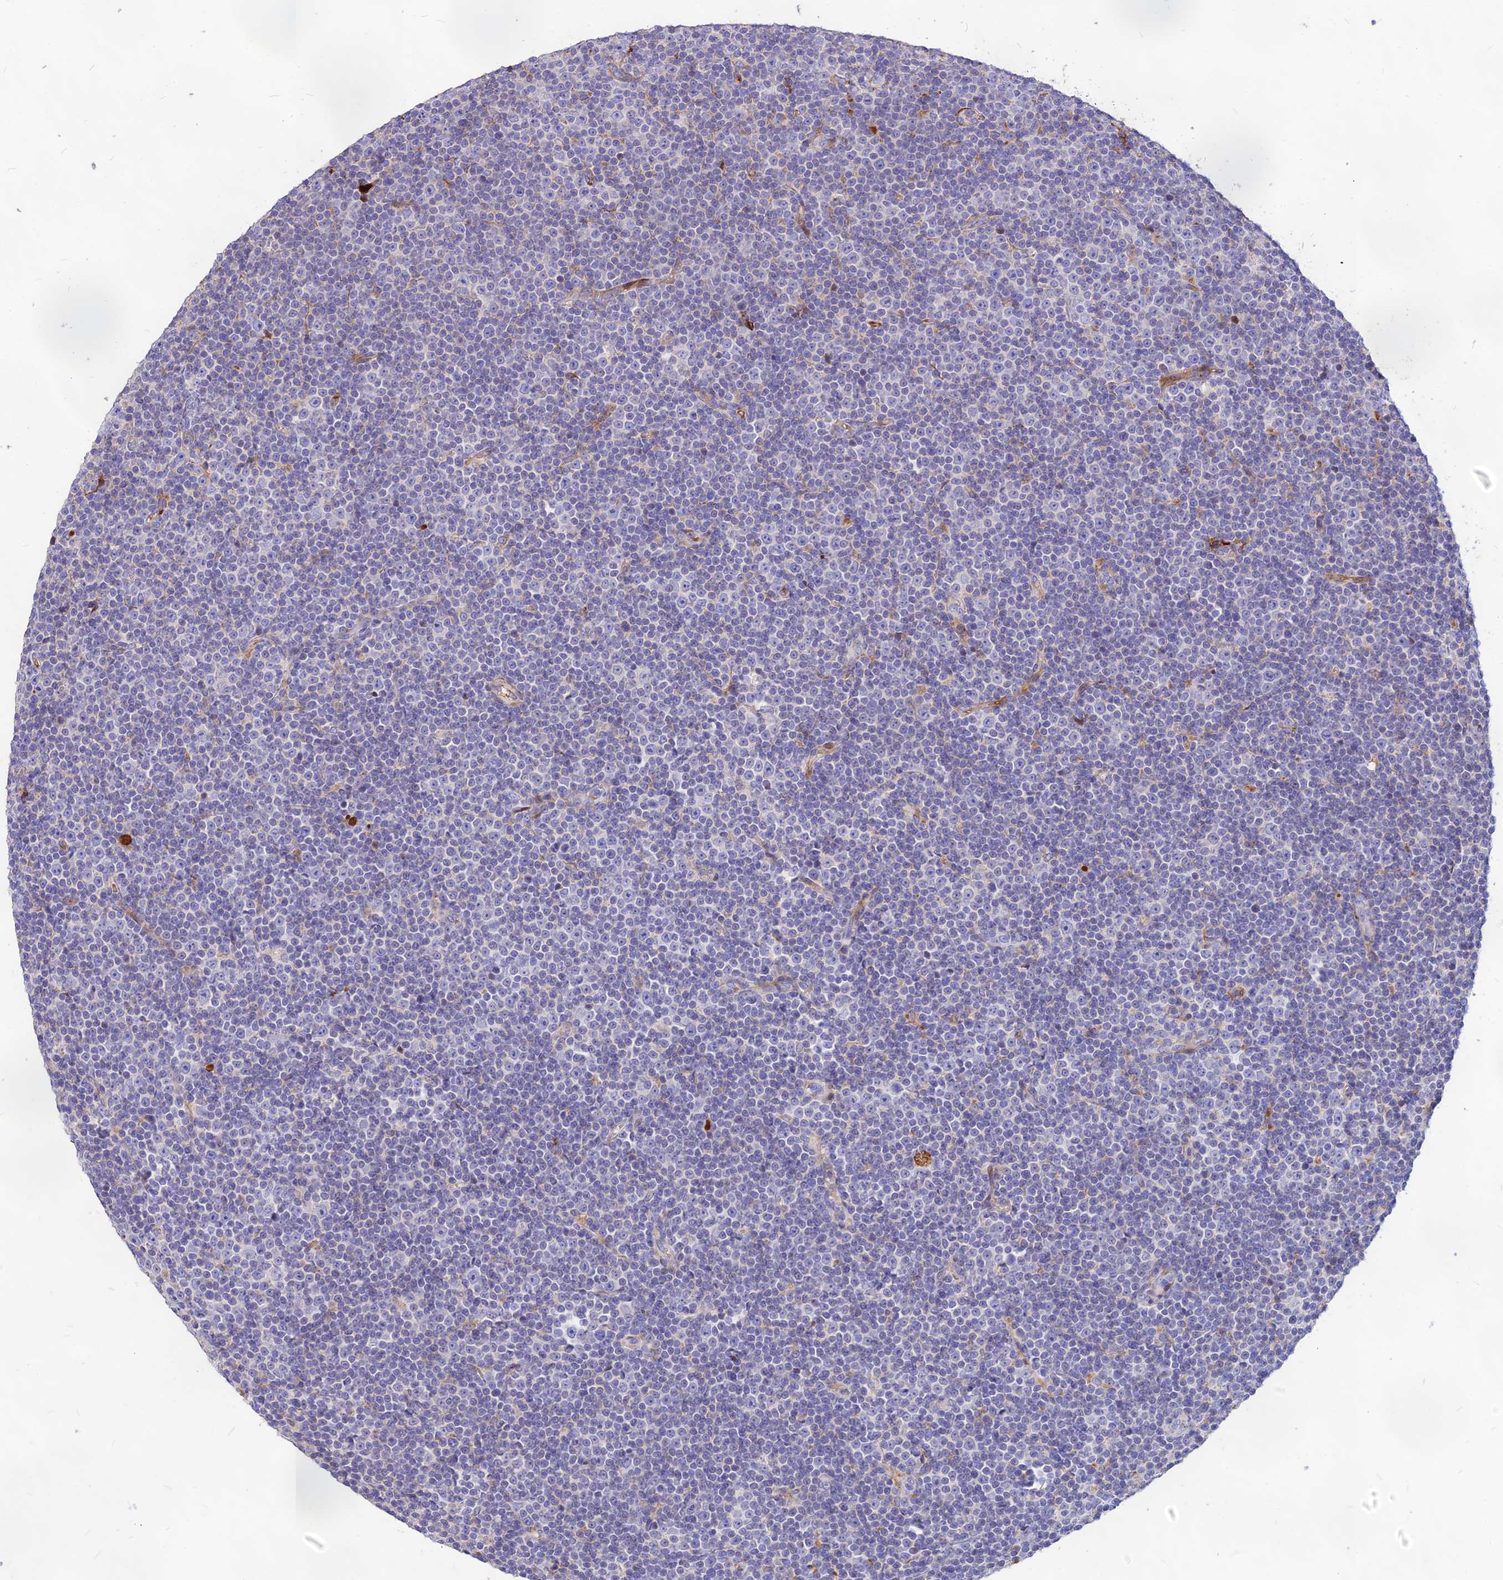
{"staining": {"intensity": "negative", "quantity": "none", "location": "none"}, "tissue": "lymphoma", "cell_type": "Tumor cells", "image_type": "cancer", "snomed": [{"axis": "morphology", "description": "Malignant lymphoma, non-Hodgkin's type, Low grade"}, {"axis": "topography", "description": "Lymph node"}], "caption": "Immunohistochemistry (IHC) micrograph of human lymphoma stained for a protein (brown), which exhibits no staining in tumor cells. (DAB IHC, high magnification).", "gene": "RIMOC1", "patient": {"sex": "female", "age": 67}}